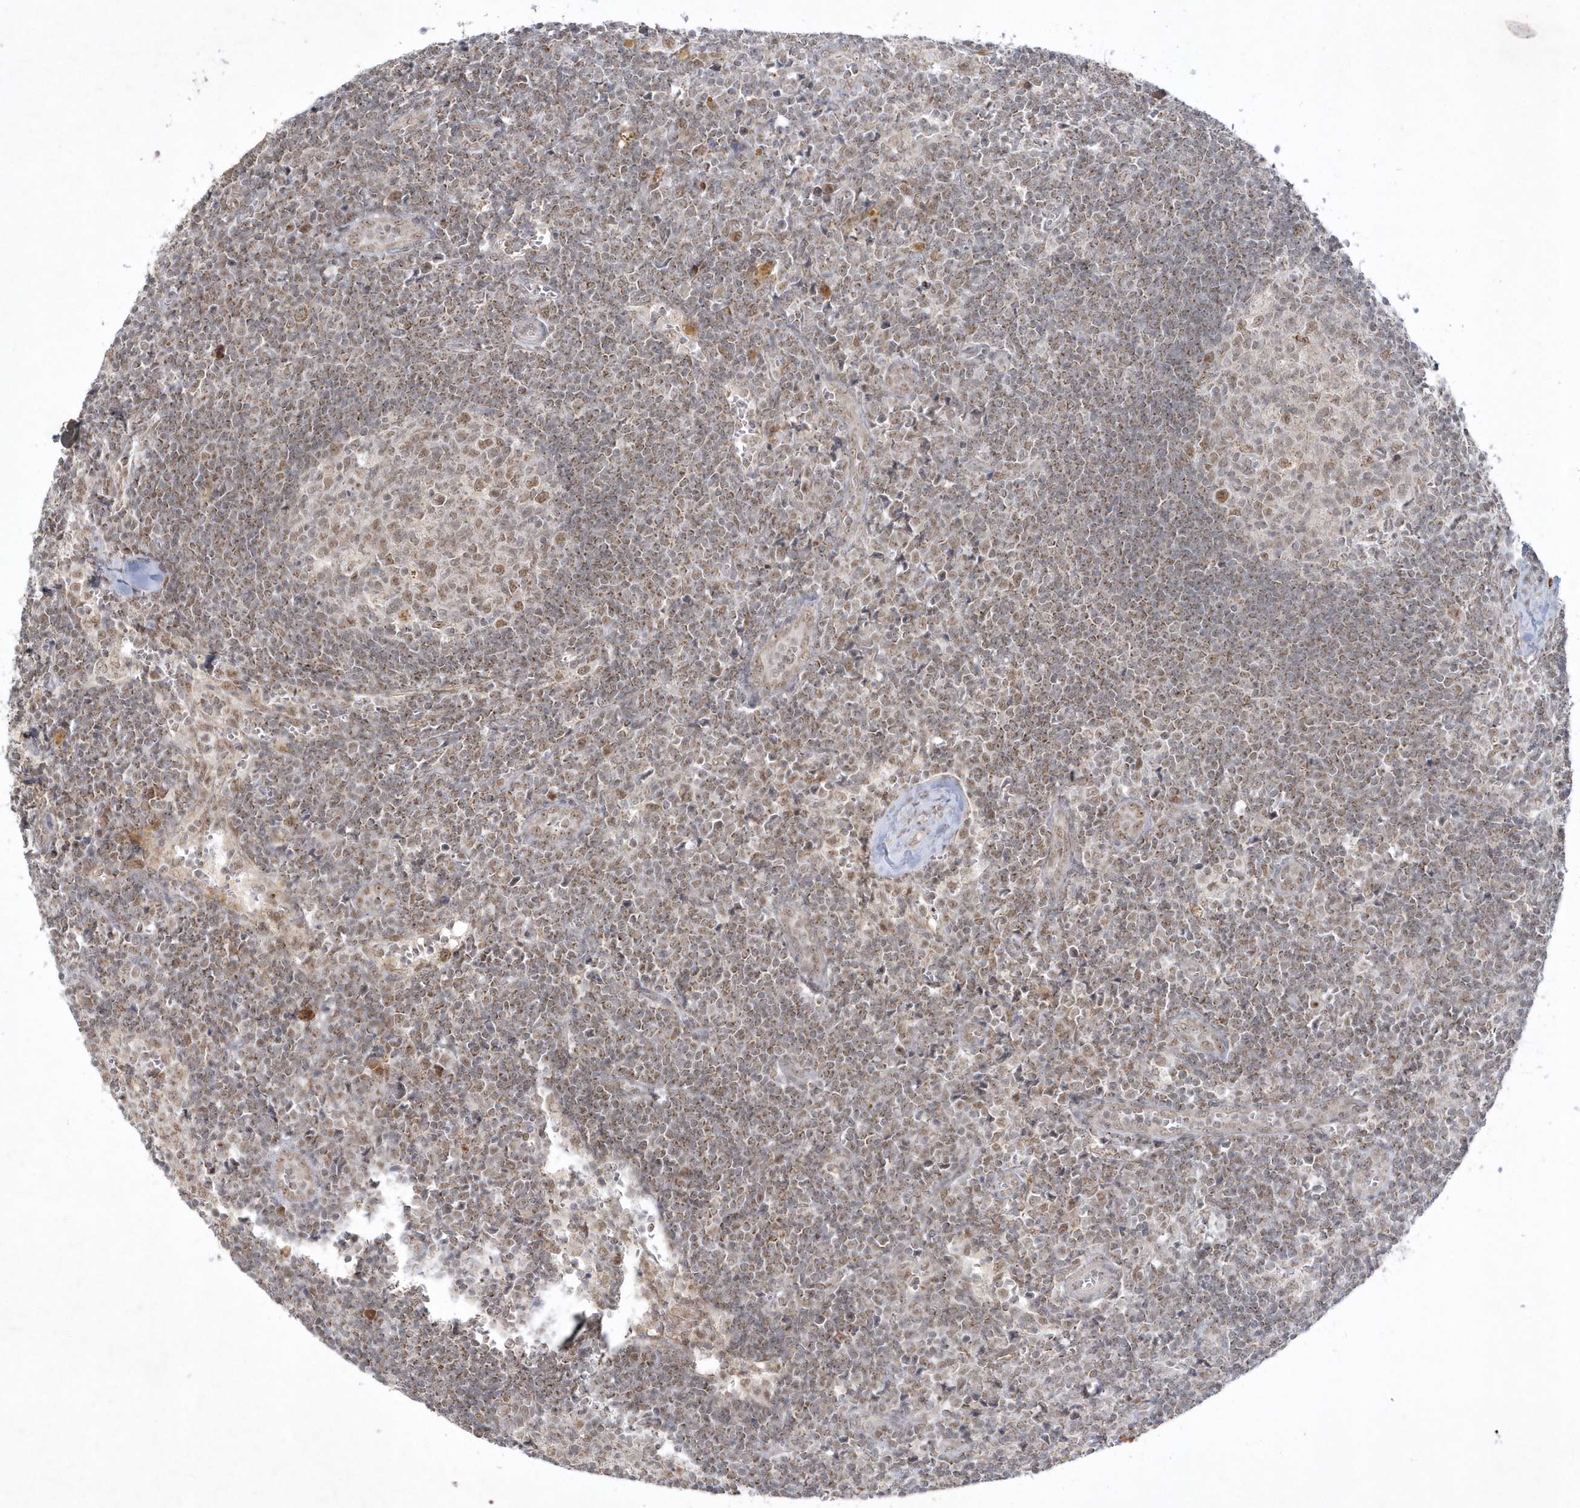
{"staining": {"intensity": "moderate", "quantity": "25%-75%", "location": "nuclear"}, "tissue": "lymph node", "cell_type": "Germinal center cells", "image_type": "normal", "snomed": [{"axis": "morphology", "description": "Normal tissue, NOS"}, {"axis": "morphology", "description": "Squamous cell carcinoma, metastatic, NOS"}, {"axis": "topography", "description": "Lymph node"}], "caption": "Moderate nuclear positivity for a protein is appreciated in about 25%-75% of germinal center cells of unremarkable lymph node using immunohistochemistry.", "gene": "CPSF3", "patient": {"sex": "male", "age": 73}}